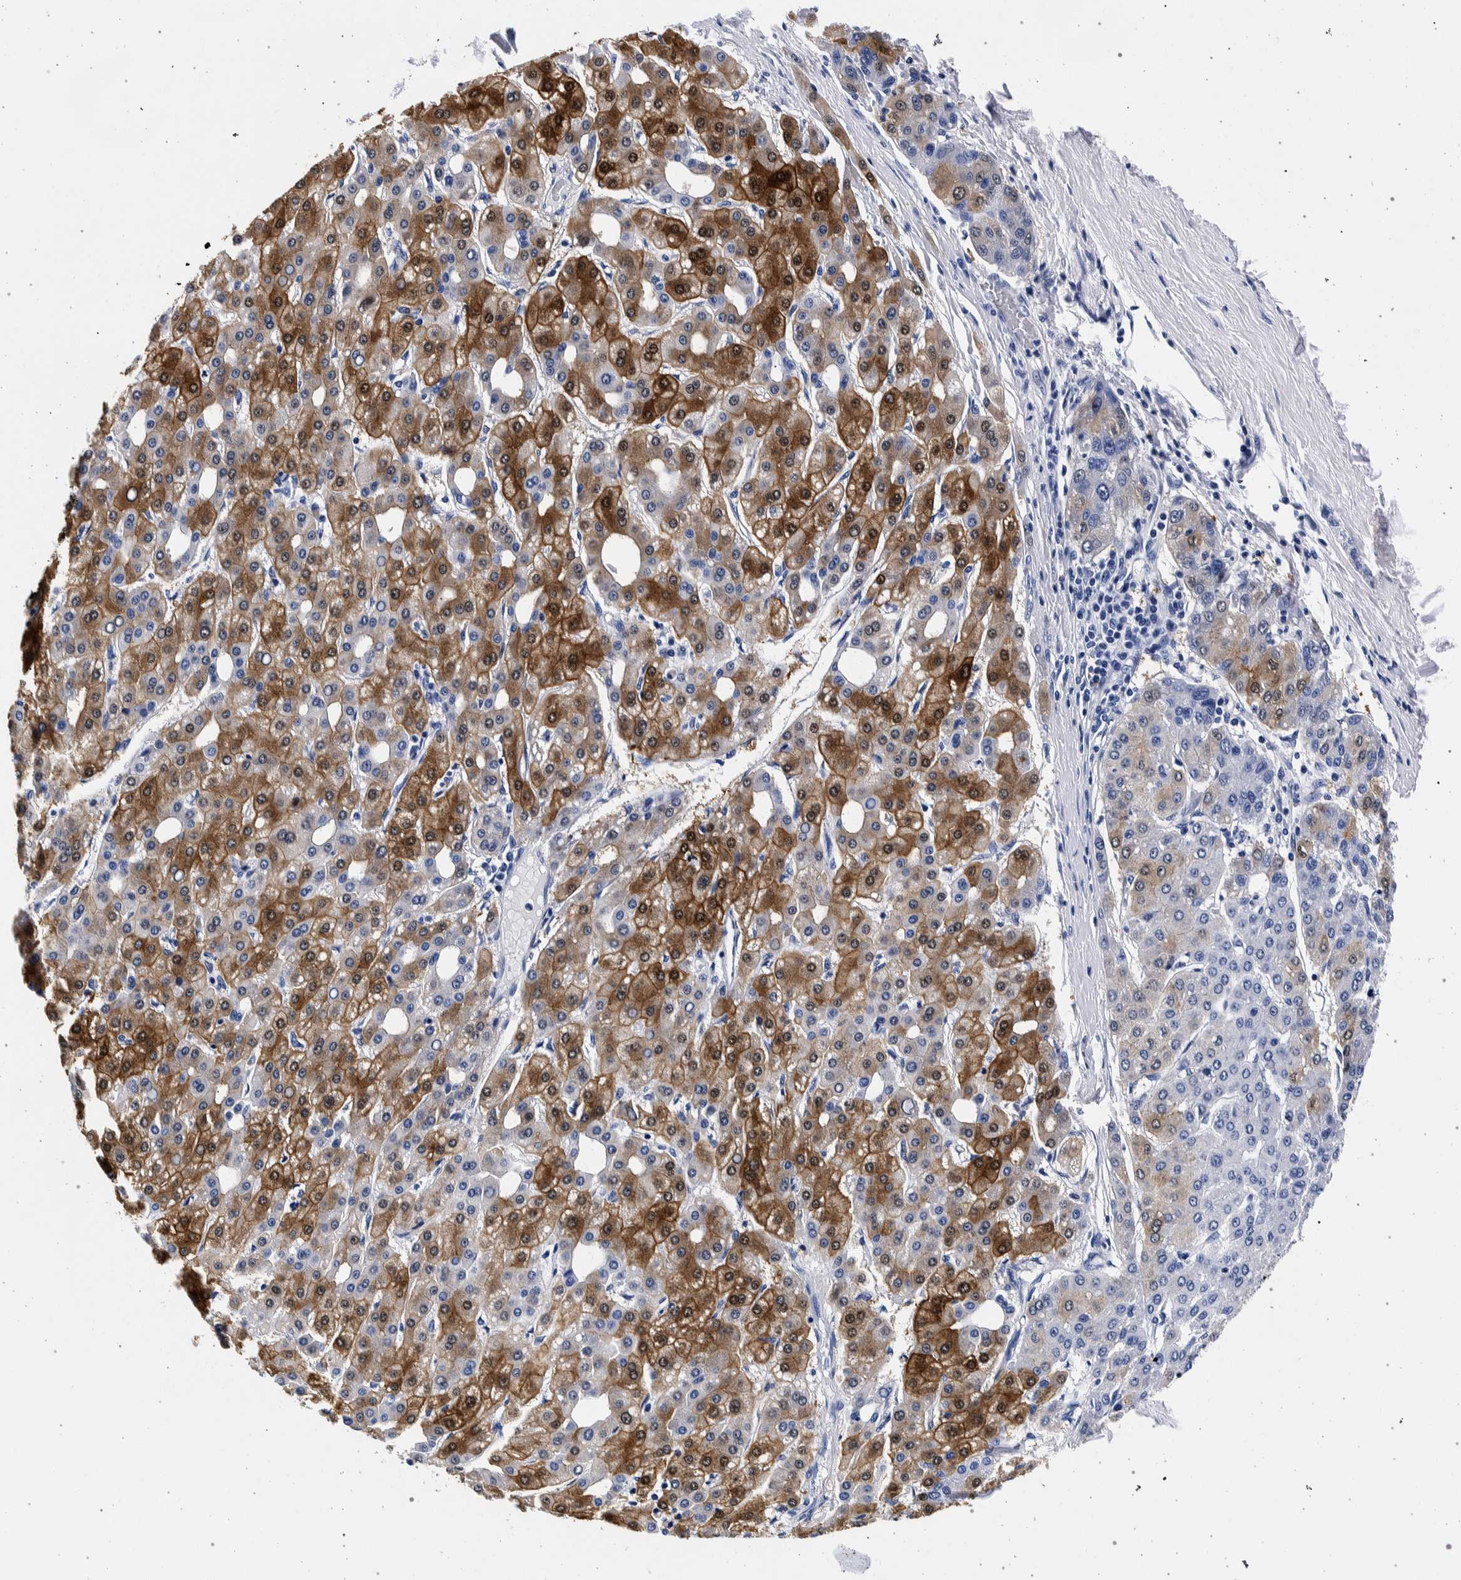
{"staining": {"intensity": "moderate", "quantity": "25%-75%", "location": "cytoplasmic/membranous"}, "tissue": "liver cancer", "cell_type": "Tumor cells", "image_type": "cancer", "snomed": [{"axis": "morphology", "description": "Carcinoma, Hepatocellular, NOS"}, {"axis": "topography", "description": "Liver"}], "caption": "Tumor cells reveal medium levels of moderate cytoplasmic/membranous expression in approximately 25%-75% of cells in liver cancer.", "gene": "NIBAN2", "patient": {"sex": "male", "age": 65}}